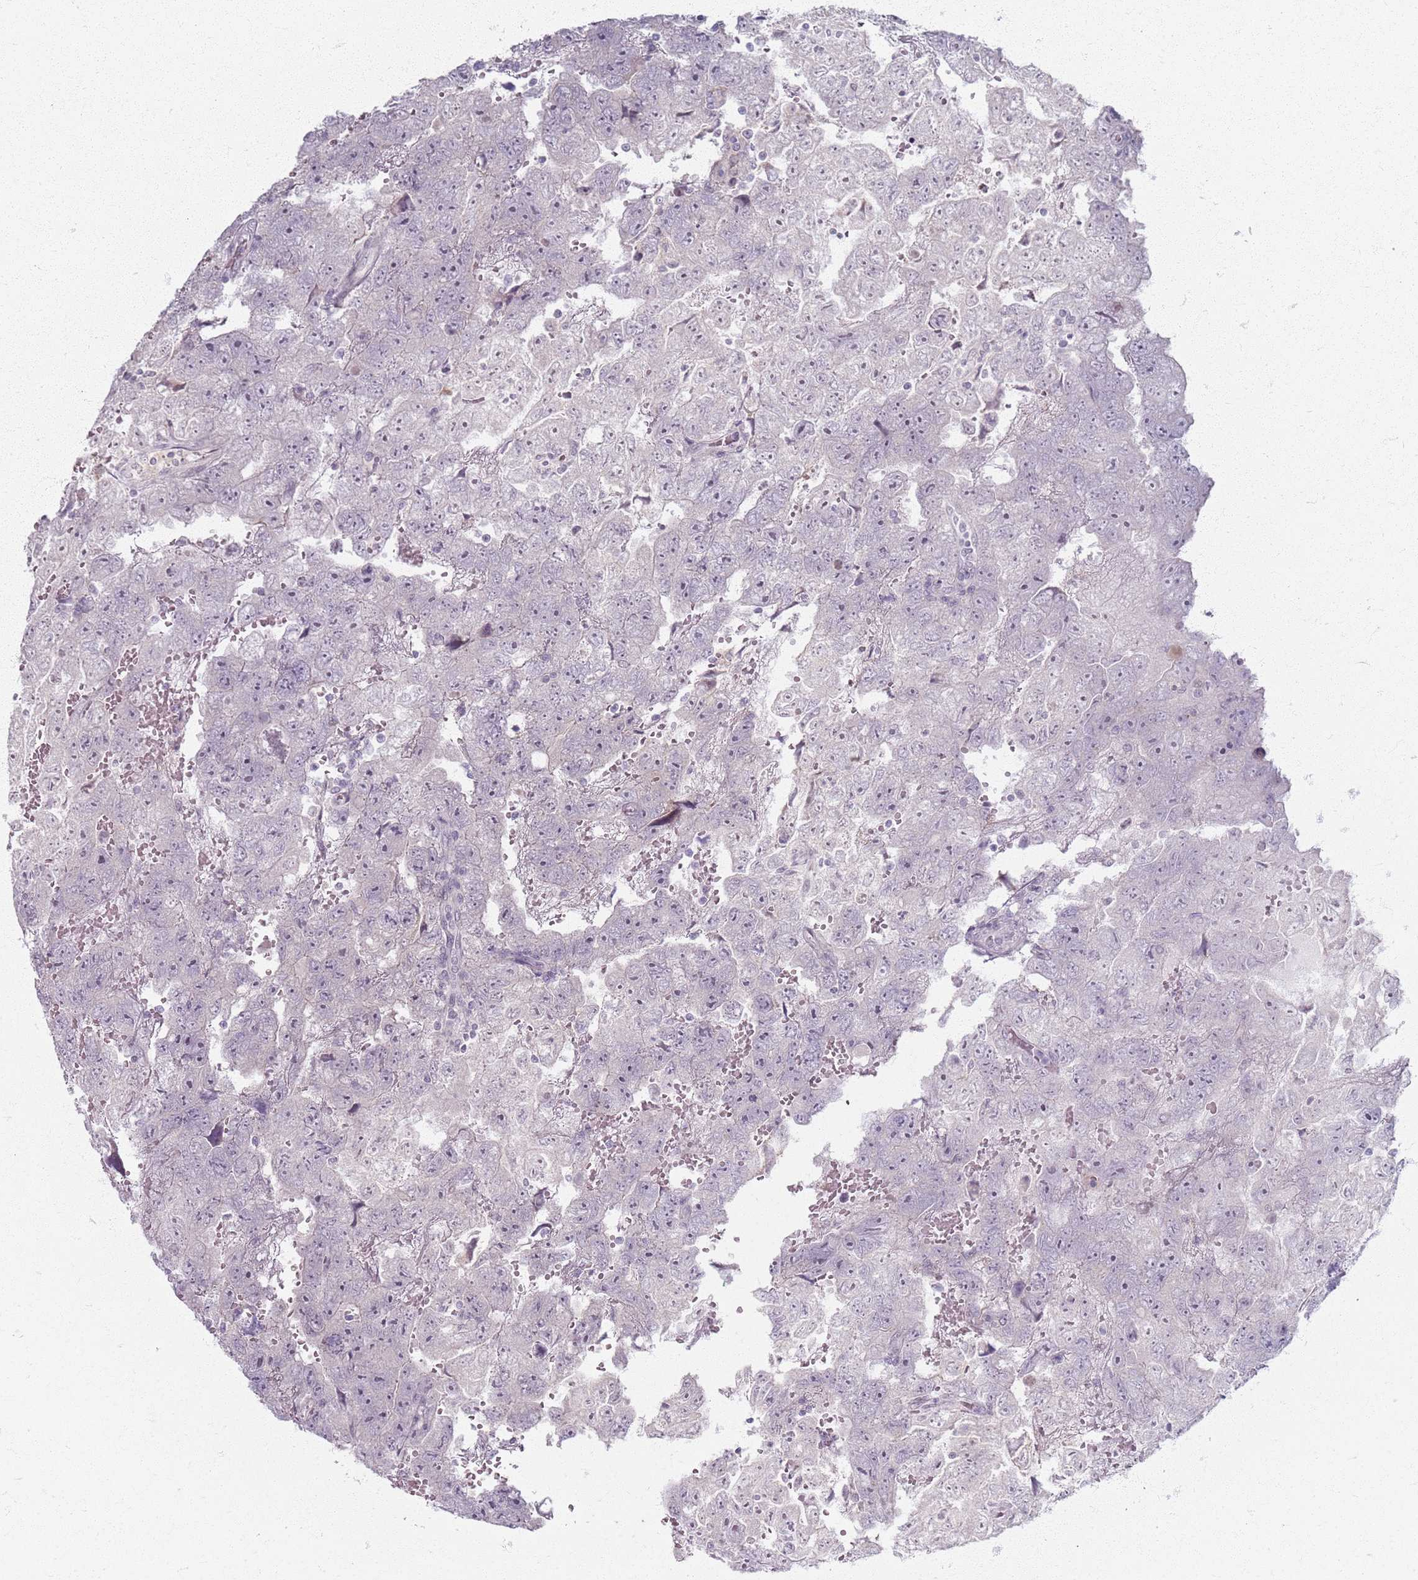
{"staining": {"intensity": "negative", "quantity": "none", "location": "none"}, "tissue": "testis cancer", "cell_type": "Tumor cells", "image_type": "cancer", "snomed": [{"axis": "morphology", "description": "Carcinoma, Embryonal, NOS"}, {"axis": "topography", "description": "Testis"}], "caption": "Tumor cells show no significant protein expression in embryonal carcinoma (testis).", "gene": "CRIPT", "patient": {"sex": "male", "age": 45}}